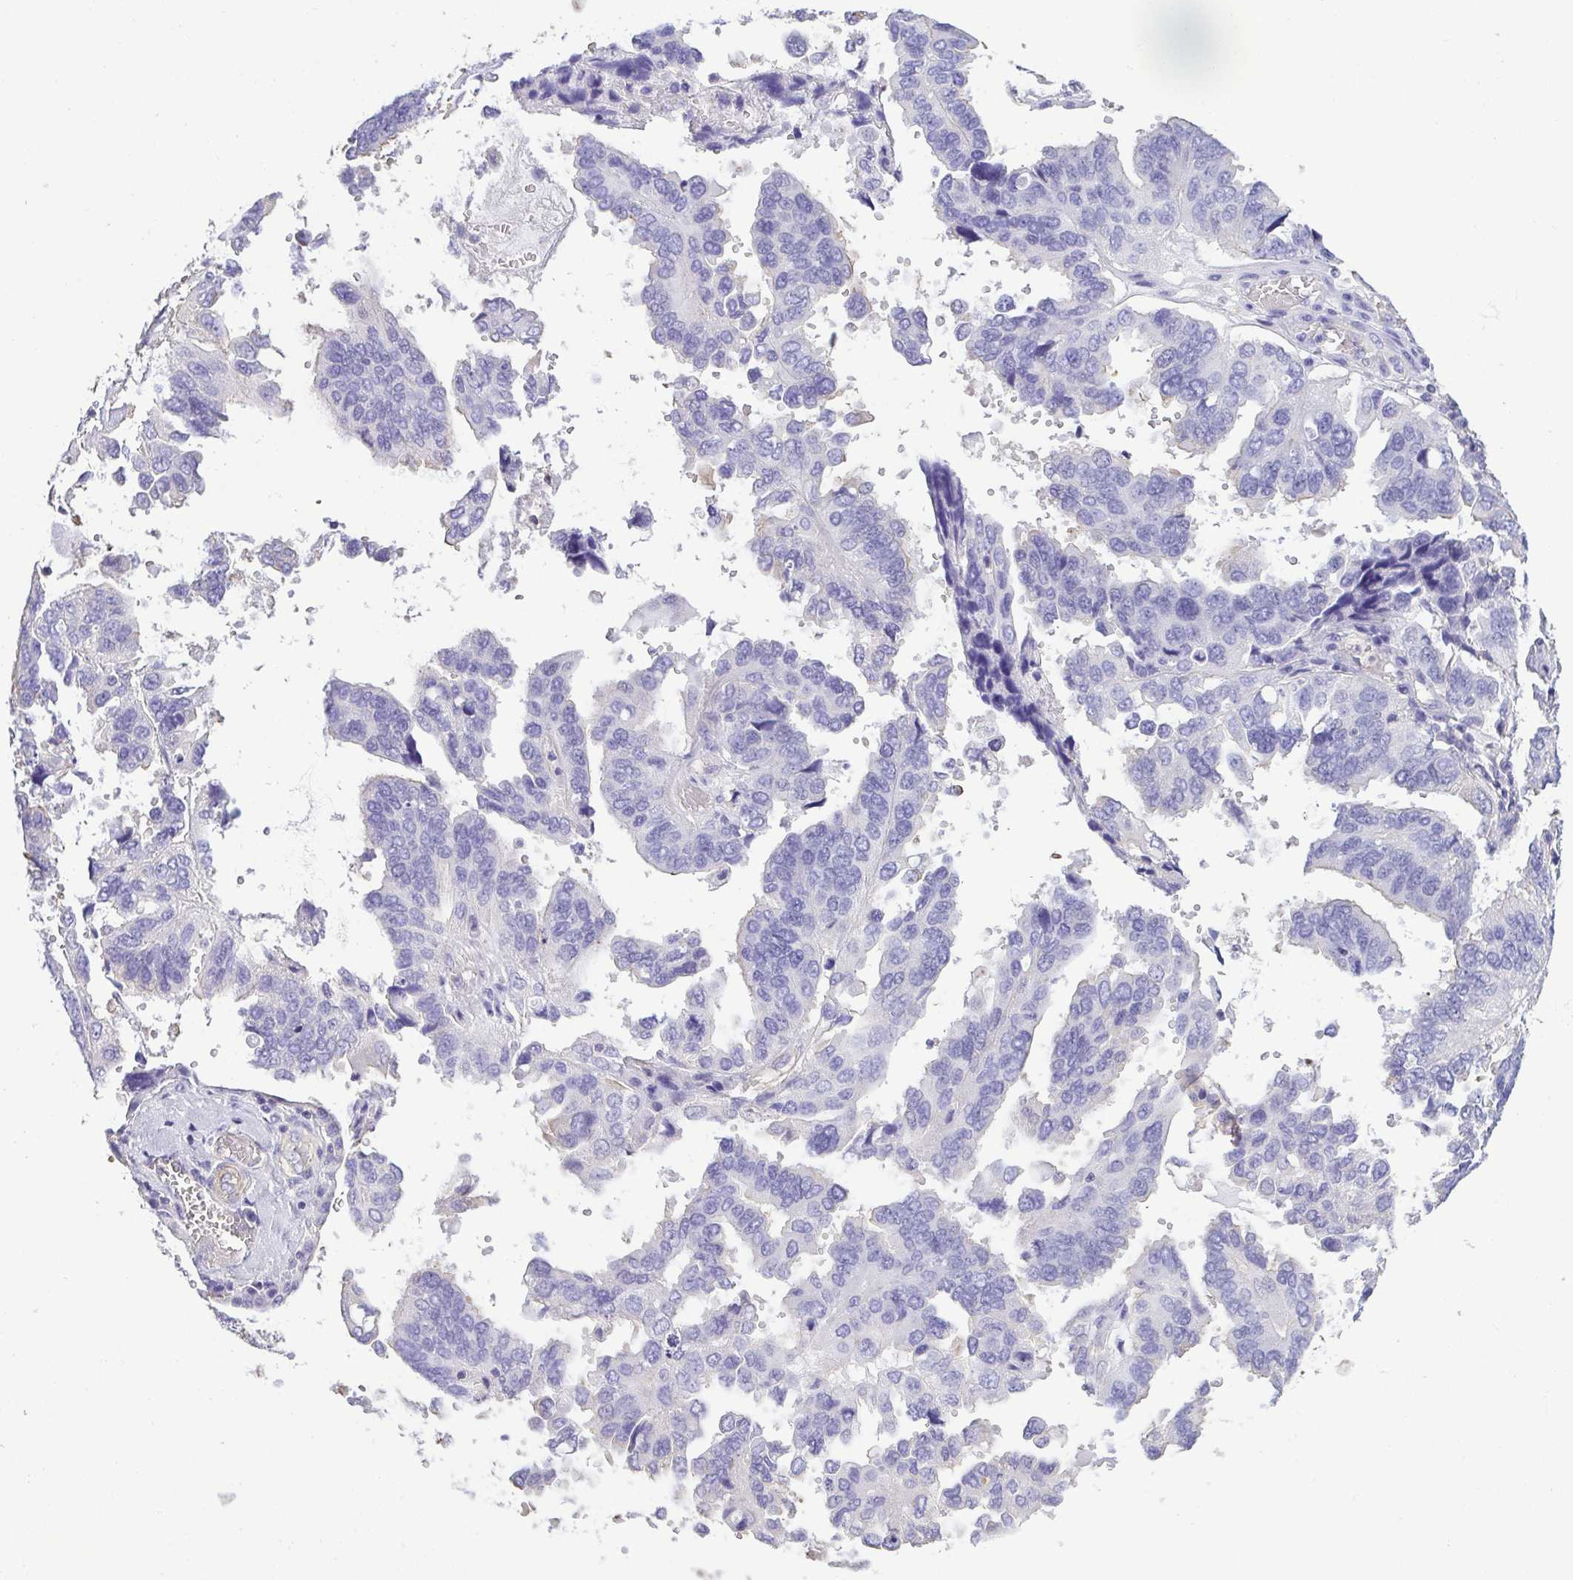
{"staining": {"intensity": "negative", "quantity": "none", "location": "none"}, "tissue": "ovarian cancer", "cell_type": "Tumor cells", "image_type": "cancer", "snomed": [{"axis": "morphology", "description": "Cystadenocarcinoma, serous, NOS"}, {"axis": "topography", "description": "Ovary"}], "caption": "Ovarian serous cystadenocarcinoma stained for a protein using immunohistochemistry exhibits no expression tumor cells.", "gene": "MYL6", "patient": {"sex": "female", "age": 79}}